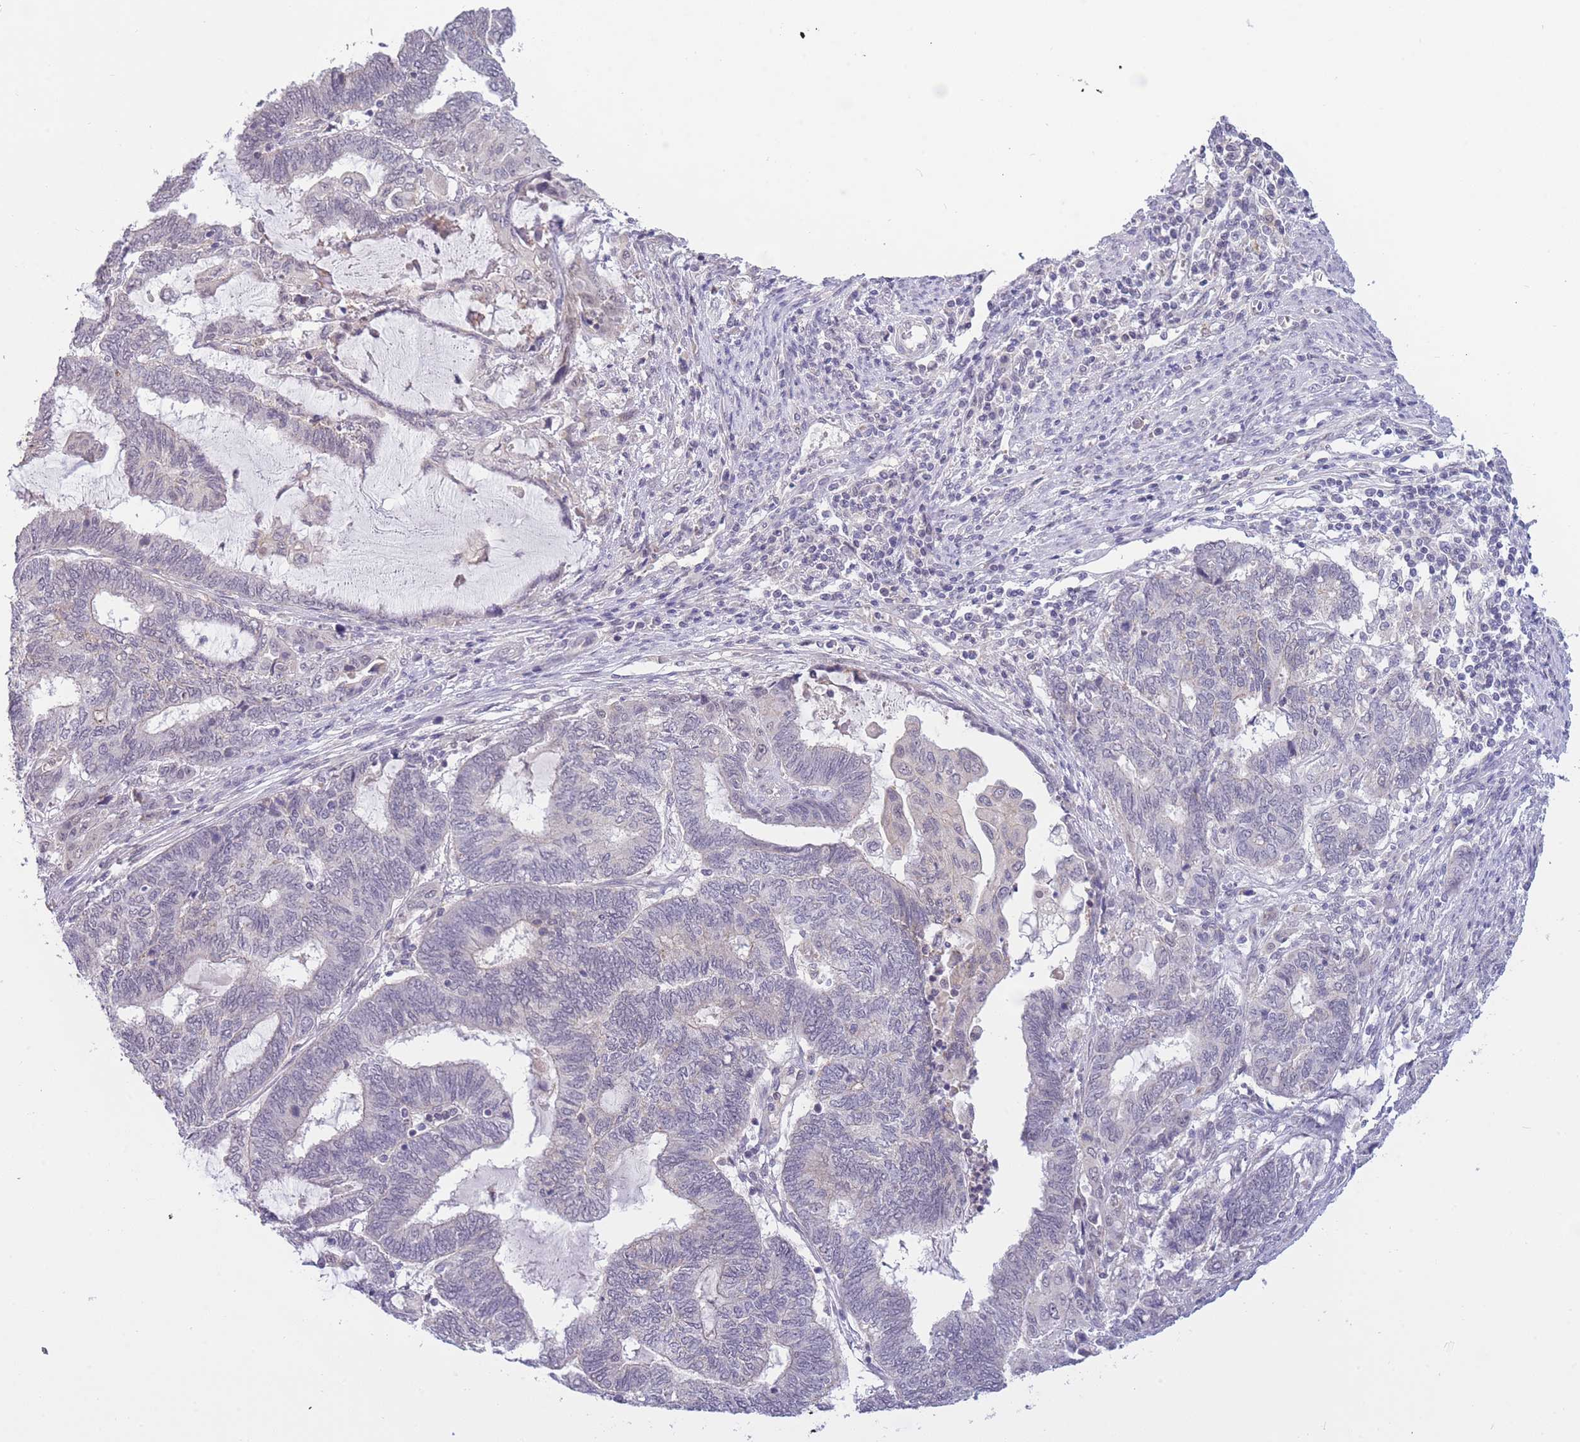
{"staining": {"intensity": "negative", "quantity": "none", "location": "none"}, "tissue": "endometrial cancer", "cell_type": "Tumor cells", "image_type": "cancer", "snomed": [{"axis": "morphology", "description": "Adenocarcinoma, NOS"}, {"axis": "topography", "description": "Uterus"}, {"axis": "topography", "description": "Endometrium"}], "caption": "Immunohistochemistry photomicrograph of neoplastic tissue: human adenocarcinoma (endometrial) stained with DAB (3,3'-diaminobenzidine) demonstrates no significant protein expression in tumor cells. (DAB (3,3'-diaminobenzidine) immunohistochemistry with hematoxylin counter stain).", "gene": "GOLGA6L25", "patient": {"sex": "female", "age": 70}}